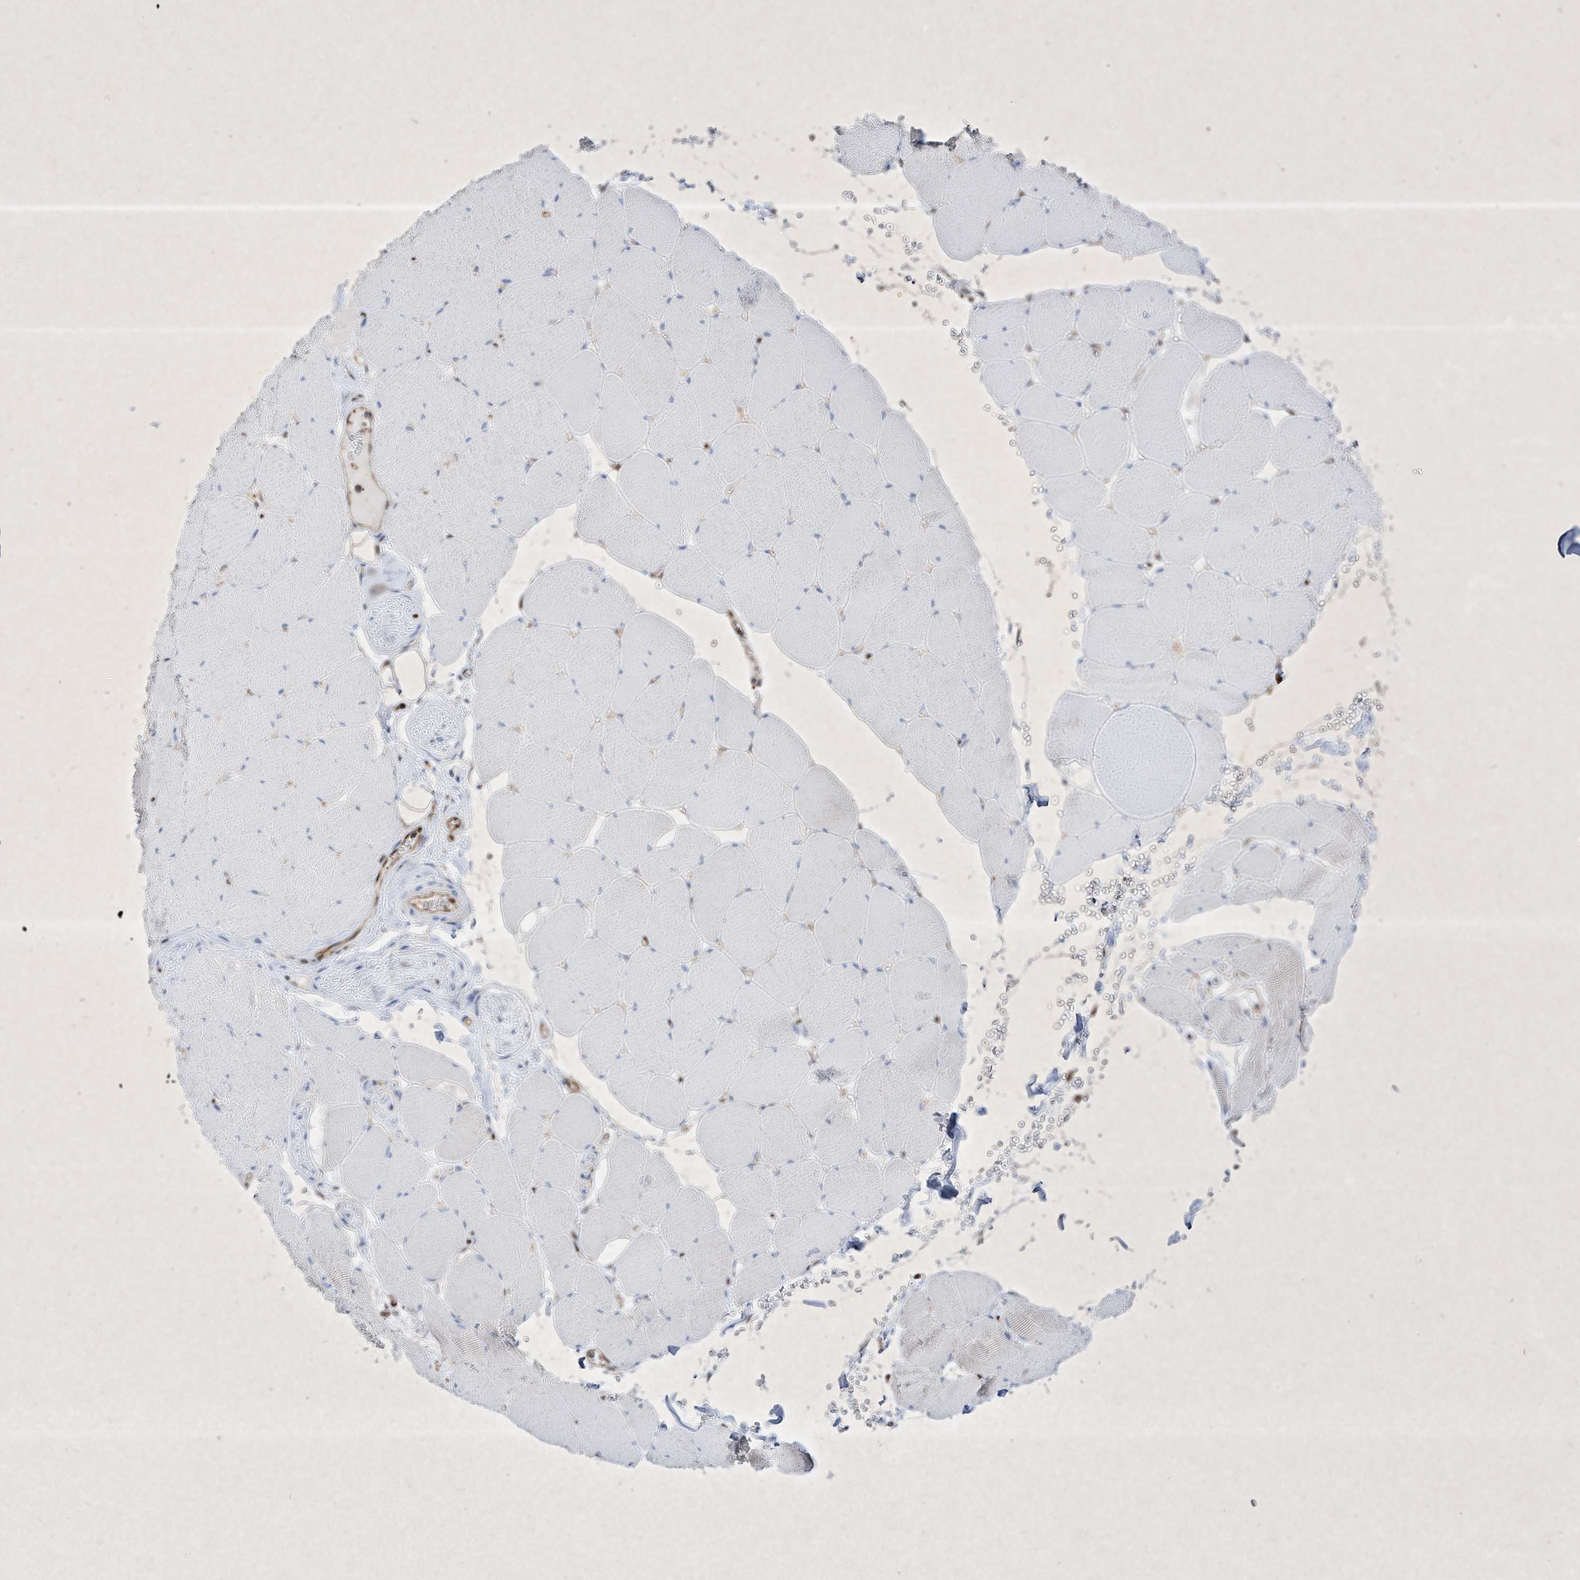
{"staining": {"intensity": "weak", "quantity": "<25%", "location": "cytoplasmic/membranous"}, "tissue": "skeletal muscle", "cell_type": "Myocytes", "image_type": "normal", "snomed": [{"axis": "morphology", "description": "Normal tissue, NOS"}, {"axis": "topography", "description": "Skeletal muscle"}, {"axis": "topography", "description": "Head-Neck"}], "caption": "Myocytes show no significant positivity in unremarkable skeletal muscle. The staining is performed using DAB (3,3'-diaminobenzidine) brown chromogen with nuclei counter-stained in using hematoxylin.", "gene": "PSMB10", "patient": {"sex": "male", "age": 66}}